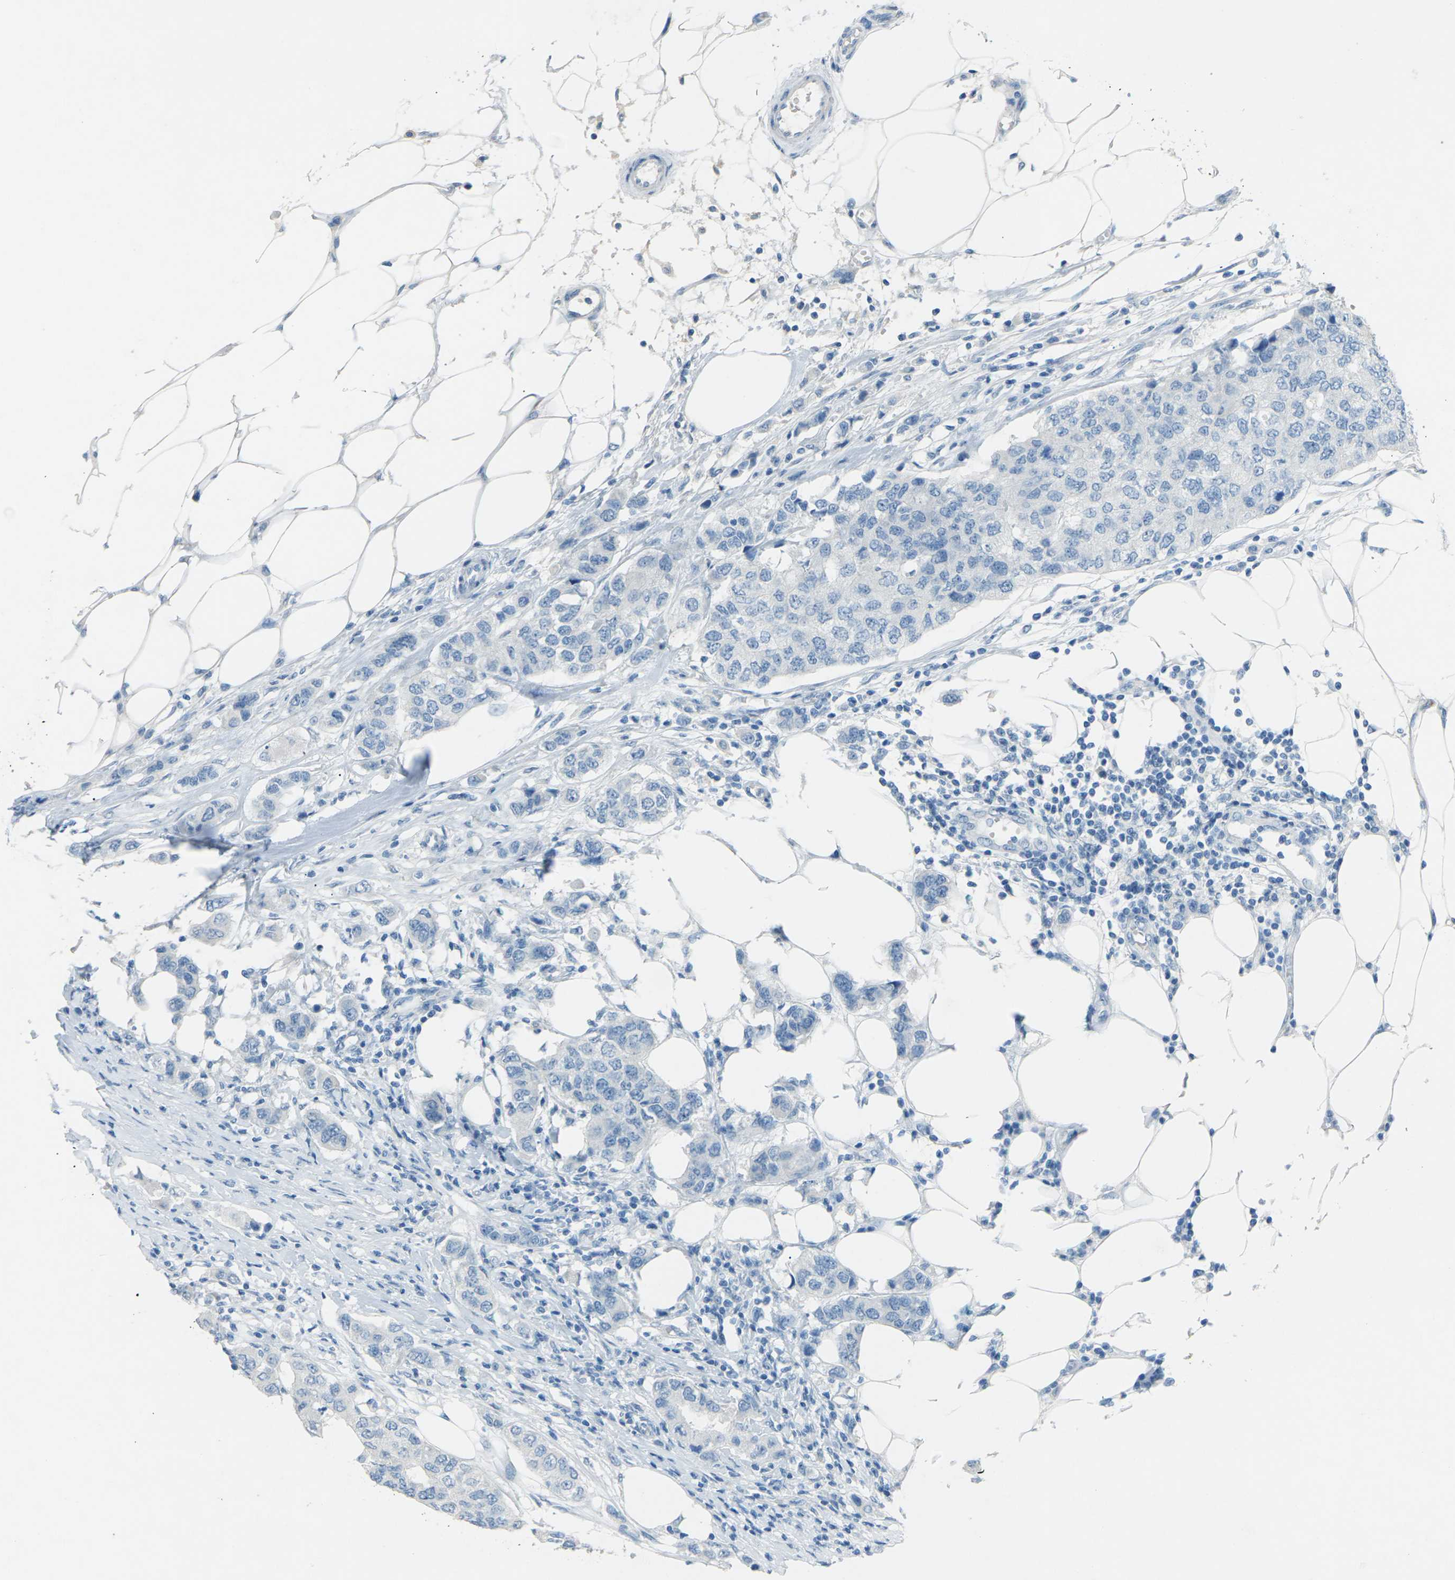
{"staining": {"intensity": "negative", "quantity": "none", "location": "none"}, "tissue": "breast cancer", "cell_type": "Tumor cells", "image_type": "cancer", "snomed": [{"axis": "morphology", "description": "Duct carcinoma"}, {"axis": "topography", "description": "Breast"}], "caption": "Invasive ductal carcinoma (breast) was stained to show a protein in brown. There is no significant staining in tumor cells.", "gene": "CDH16", "patient": {"sex": "female", "age": 50}}